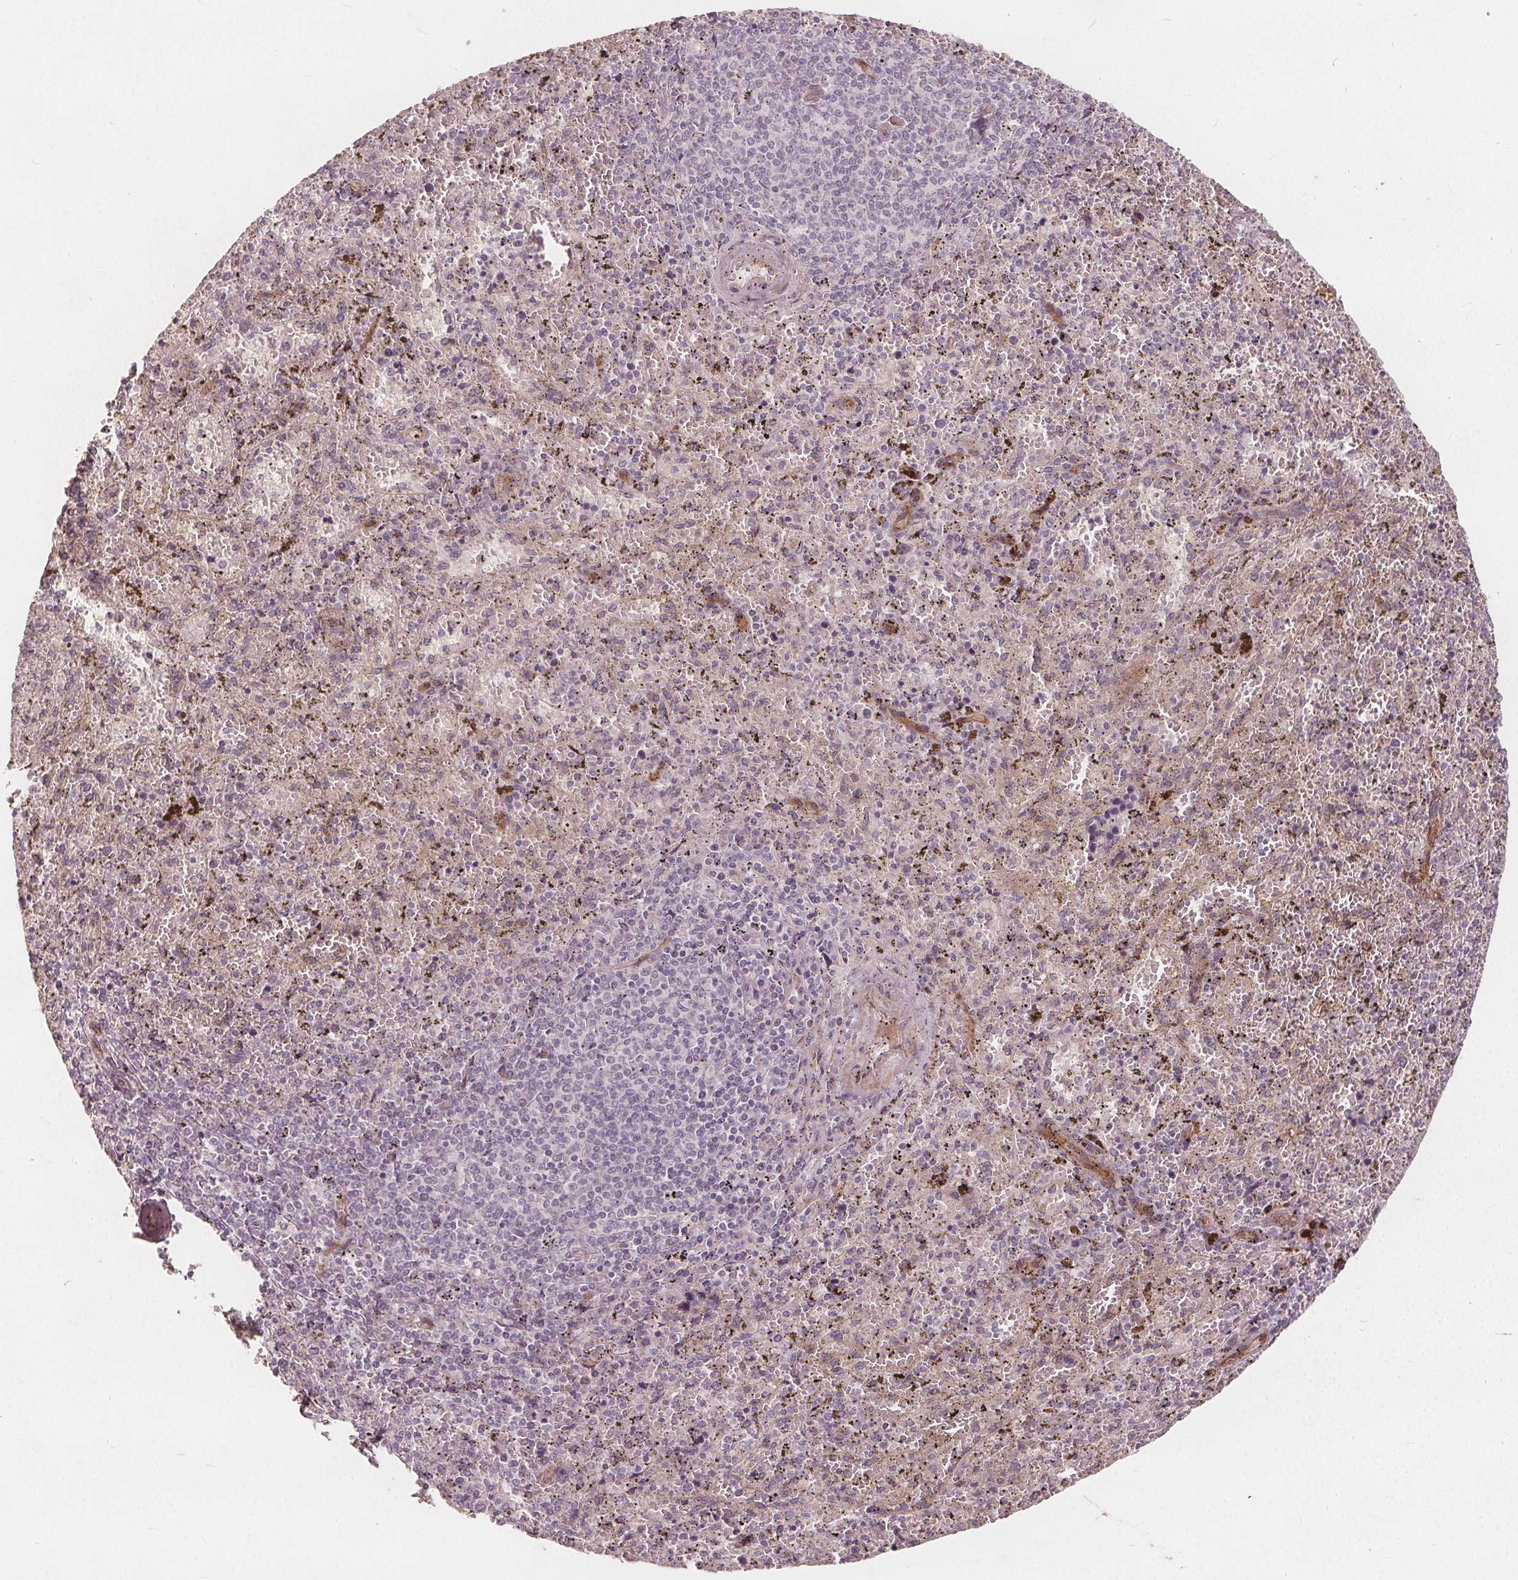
{"staining": {"intensity": "negative", "quantity": "none", "location": "none"}, "tissue": "spleen", "cell_type": "Cells in red pulp", "image_type": "normal", "snomed": [{"axis": "morphology", "description": "Normal tissue, NOS"}, {"axis": "topography", "description": "Spleen"}], "caption": "Immunohistochemistry histopathology image of benign spleen: spleen stained with DAB demonstrates no significant protein positivity in cells in red pulp.", "gene": "PTPRT", "patient": {"sex": "female", "age": 50}}